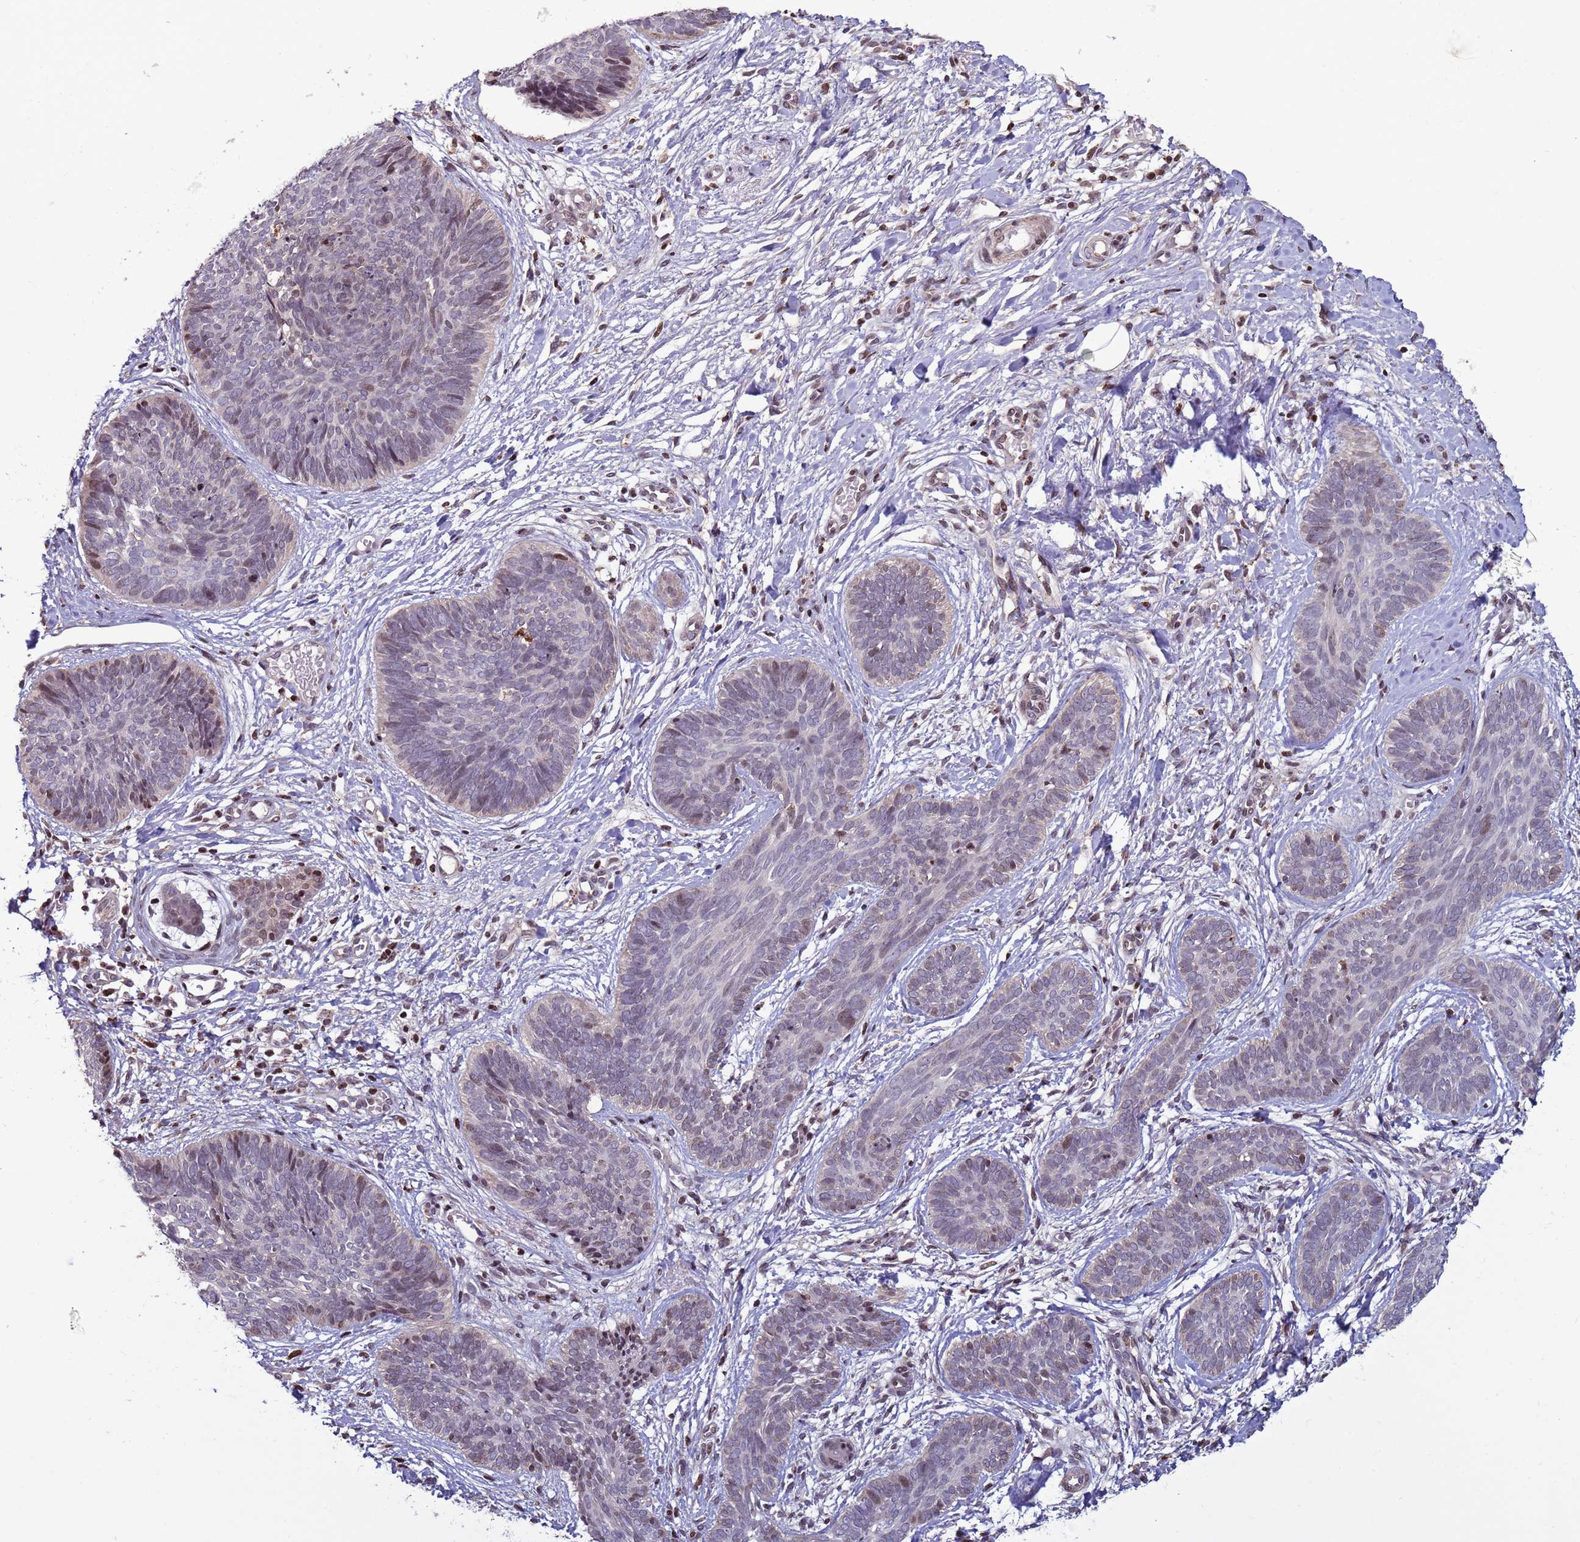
{"staining": {"intensity": "moderate", "quantity": "<25%", "location": "cytoplasmic/membranous,nuclear"}, "tissue": "skin cancer", "cell_type": "Tumor cells", "image_type": "cancer", "snomed": [{"axis": "morphology", "description": "Basal cell carcinoma"}, {"axis": "topography", "description": "Skin"}], "caption": "Tumor cells exhibit low levels of moderate cytoplasmic/membranous and nuclear expression in approximately <25% of cells in skin cancer (basal cell carcinoma). Using DAB (brown) and hematoxylin (blue) stains, captured at high magnification using brightfield microscopy.", "gene": "HGH1", "patient": {"sex": "female", "age": 81}}